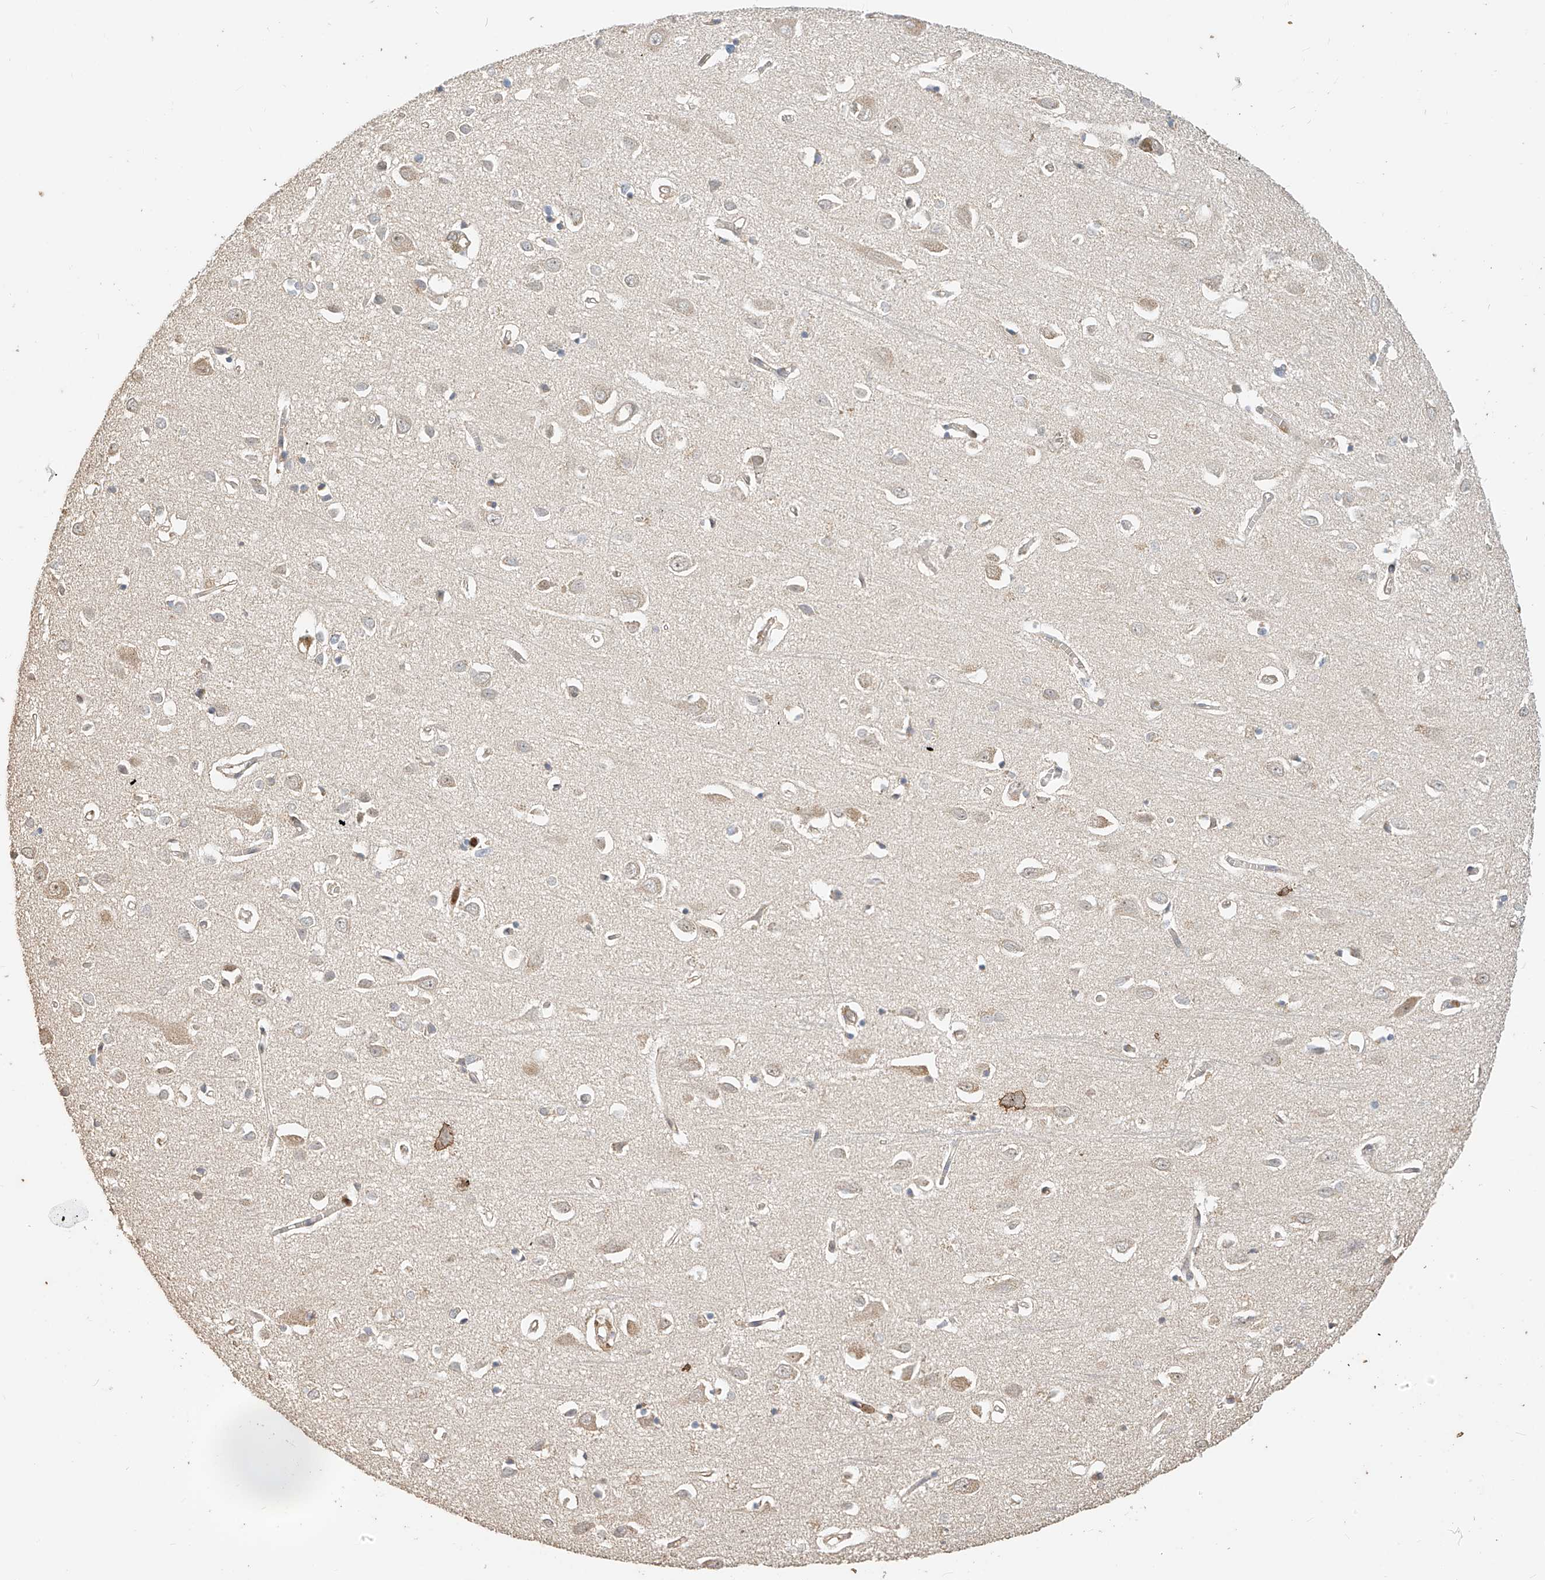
{"staining": {"intensity": "negative", "quantity": "none", "location": "none"}, "tissue": "cerebral cortex", "cell_type": "Endothelial cells", "image_type": "normal", "snomed": [{"axis": "morphology", "description": "Normal tissue, NOS"}, {"axis": "topography", "description": "Cerebral cortex"}], "caption": "Endothelial cells show no significant expression in normal cerebral cortex.", "gene": "OFD1", "patient": {"sex": "female", "age": 64}}